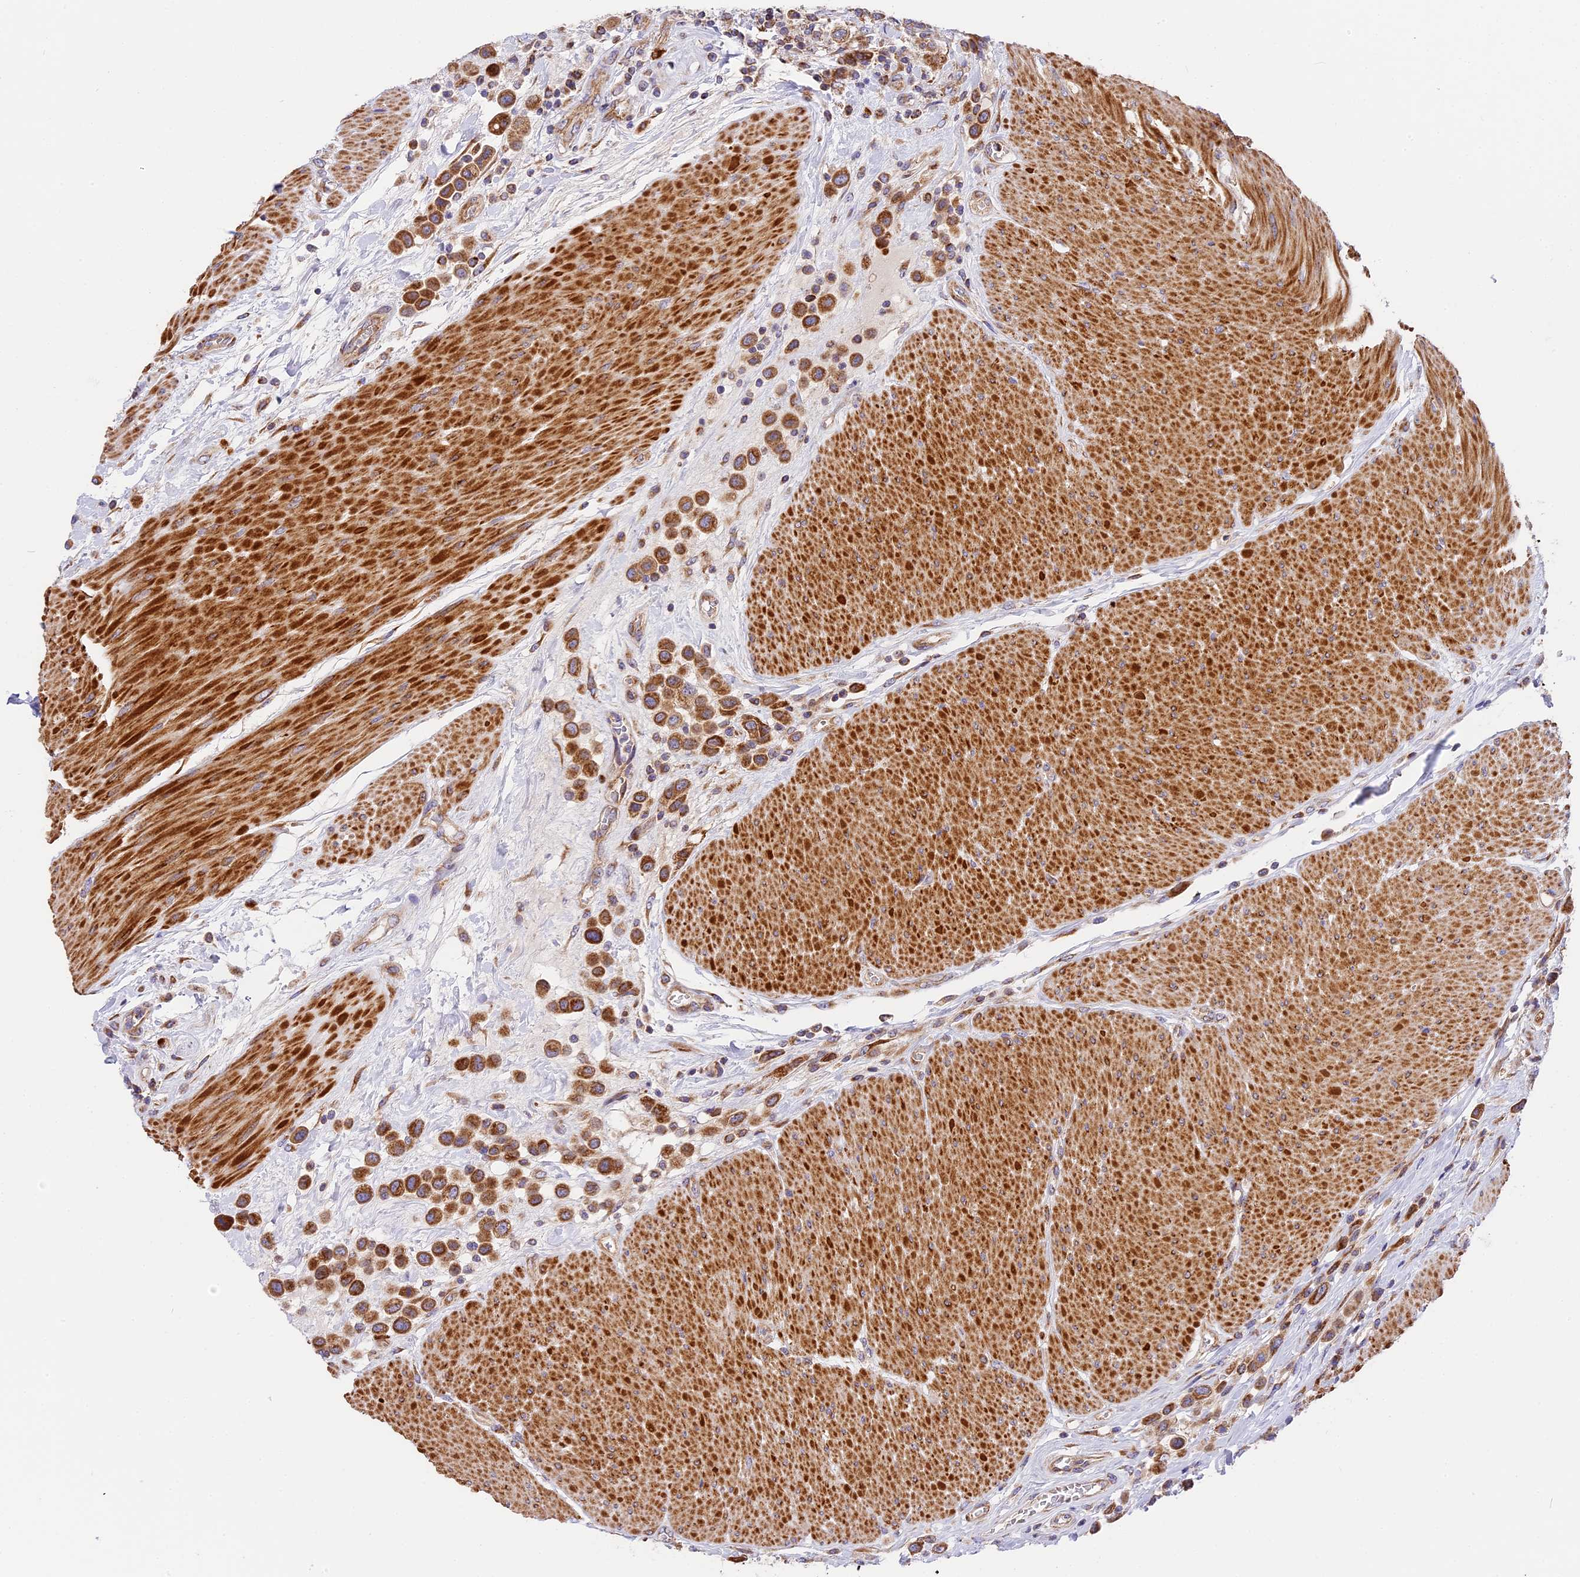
{"staining": {"intensity": "moderate", "quantity": ">75%", "location": "cytoplasmic/membranous"}, "tissue": "urothelial cancer", "cell_type": "Tumor cells", "image_type": "cancer", "snomed": [{"axis": "morphology", "description": "Urothelial carcinoma, High grade"}, {"axis": "topography", "description": "Urinary bladder"}], "caption": "Protein analysis of urothelial cancer tissue reveals moderate cytoplasmic/membranous staining in about >75% of tumor cells.", "gene": "MRAS", "patient": {"sex": "male", "age": 50}}